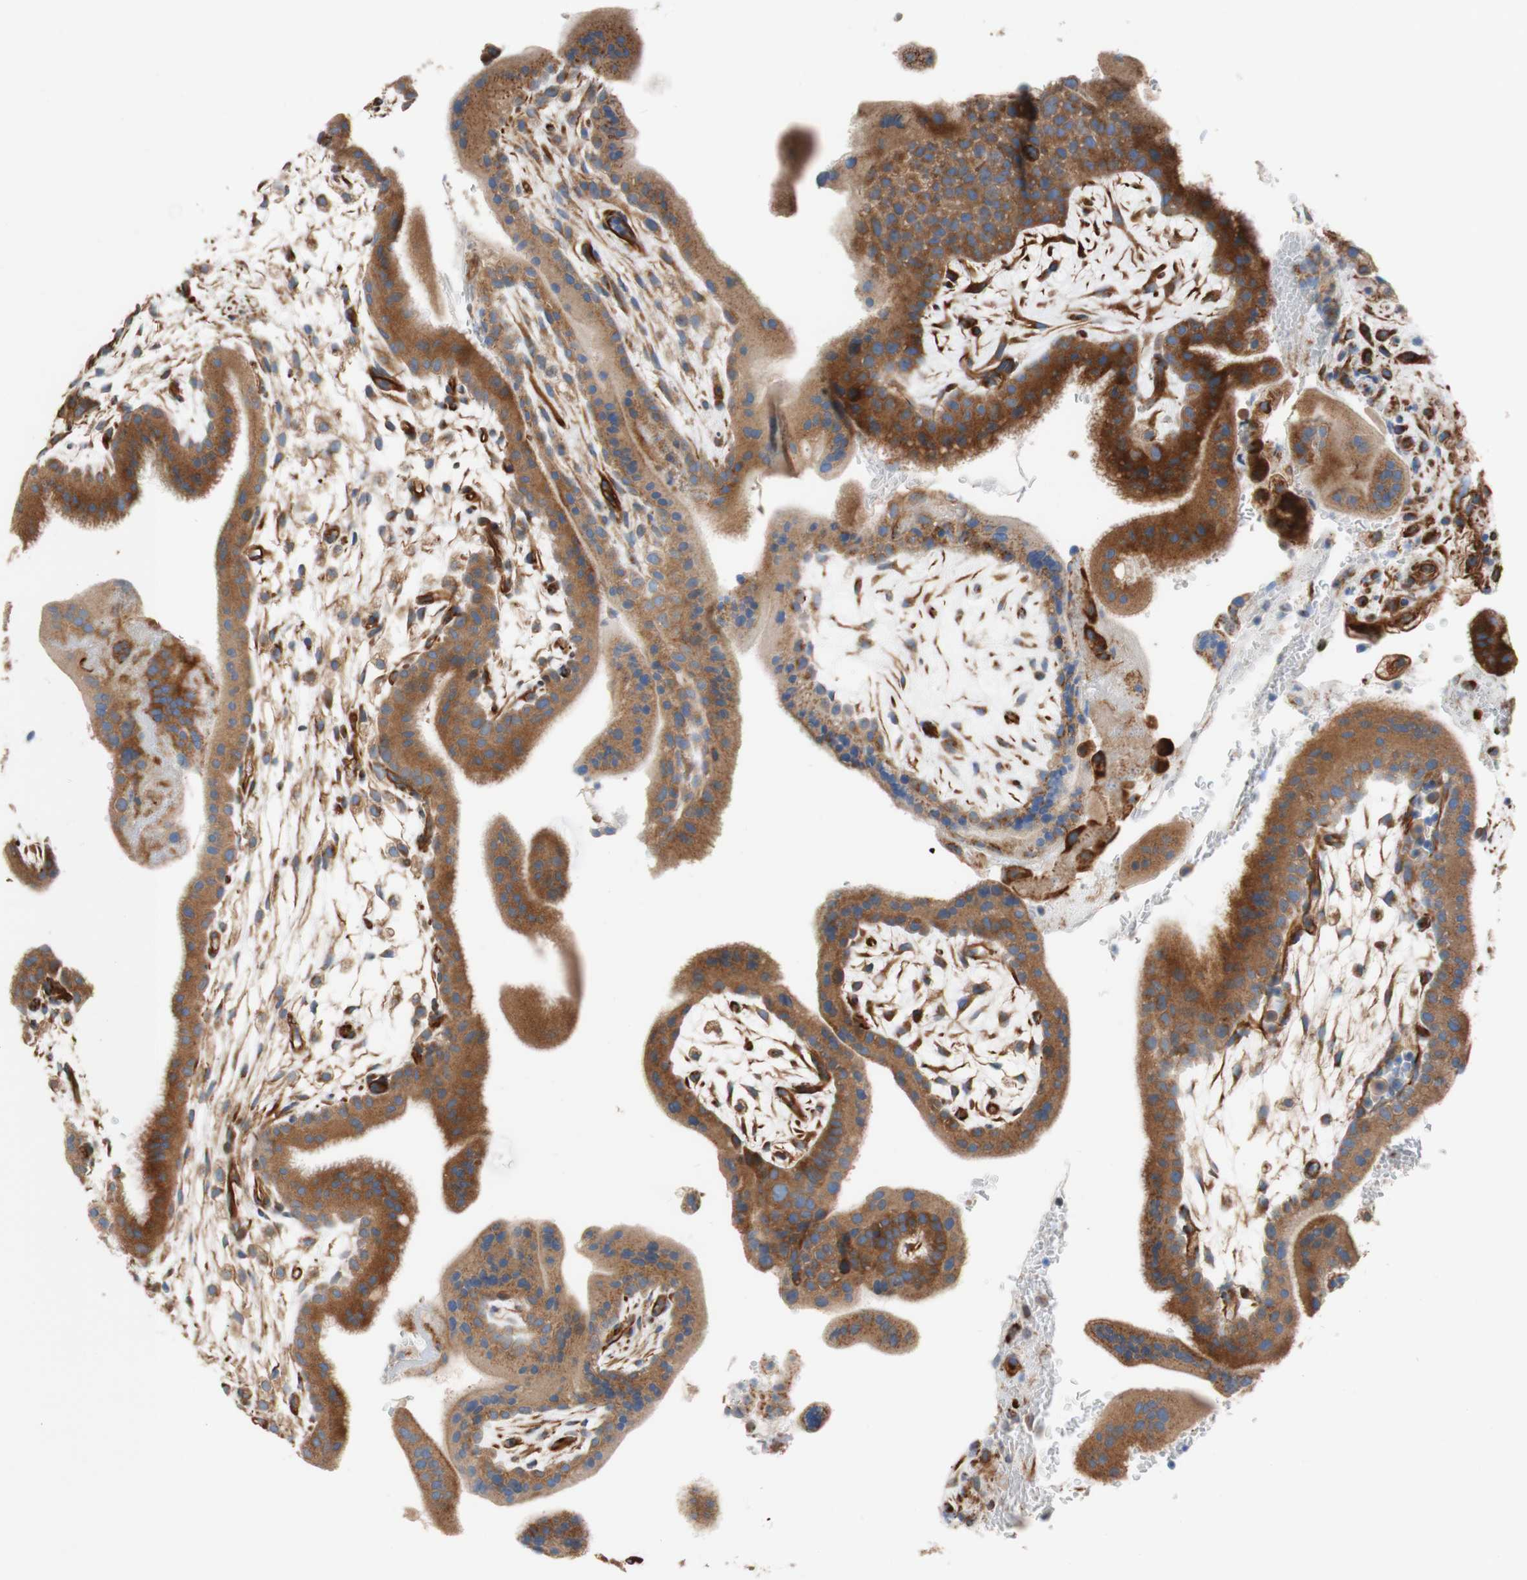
{"staining": {"intensity": "moderate", "quantity": ">75%", "location": "cytoplasmic/membranous"}, "tissue": "placenta", "cell_type": "Trophoblastic cells", "image_type": "normal", "snomed": [{"axis": "morphology", "description": "Normal tissue, NOS"}, {"axis": "topography", "description": "Placenta"}], "caption": "IHC of benign placenta reveals medium levels of moderate cytoplasmic/membranous positivity in approximately >75% of trophoblastic cells.", "gene": "C1orf43", "patient": {"sex": "female", "age": 35}}